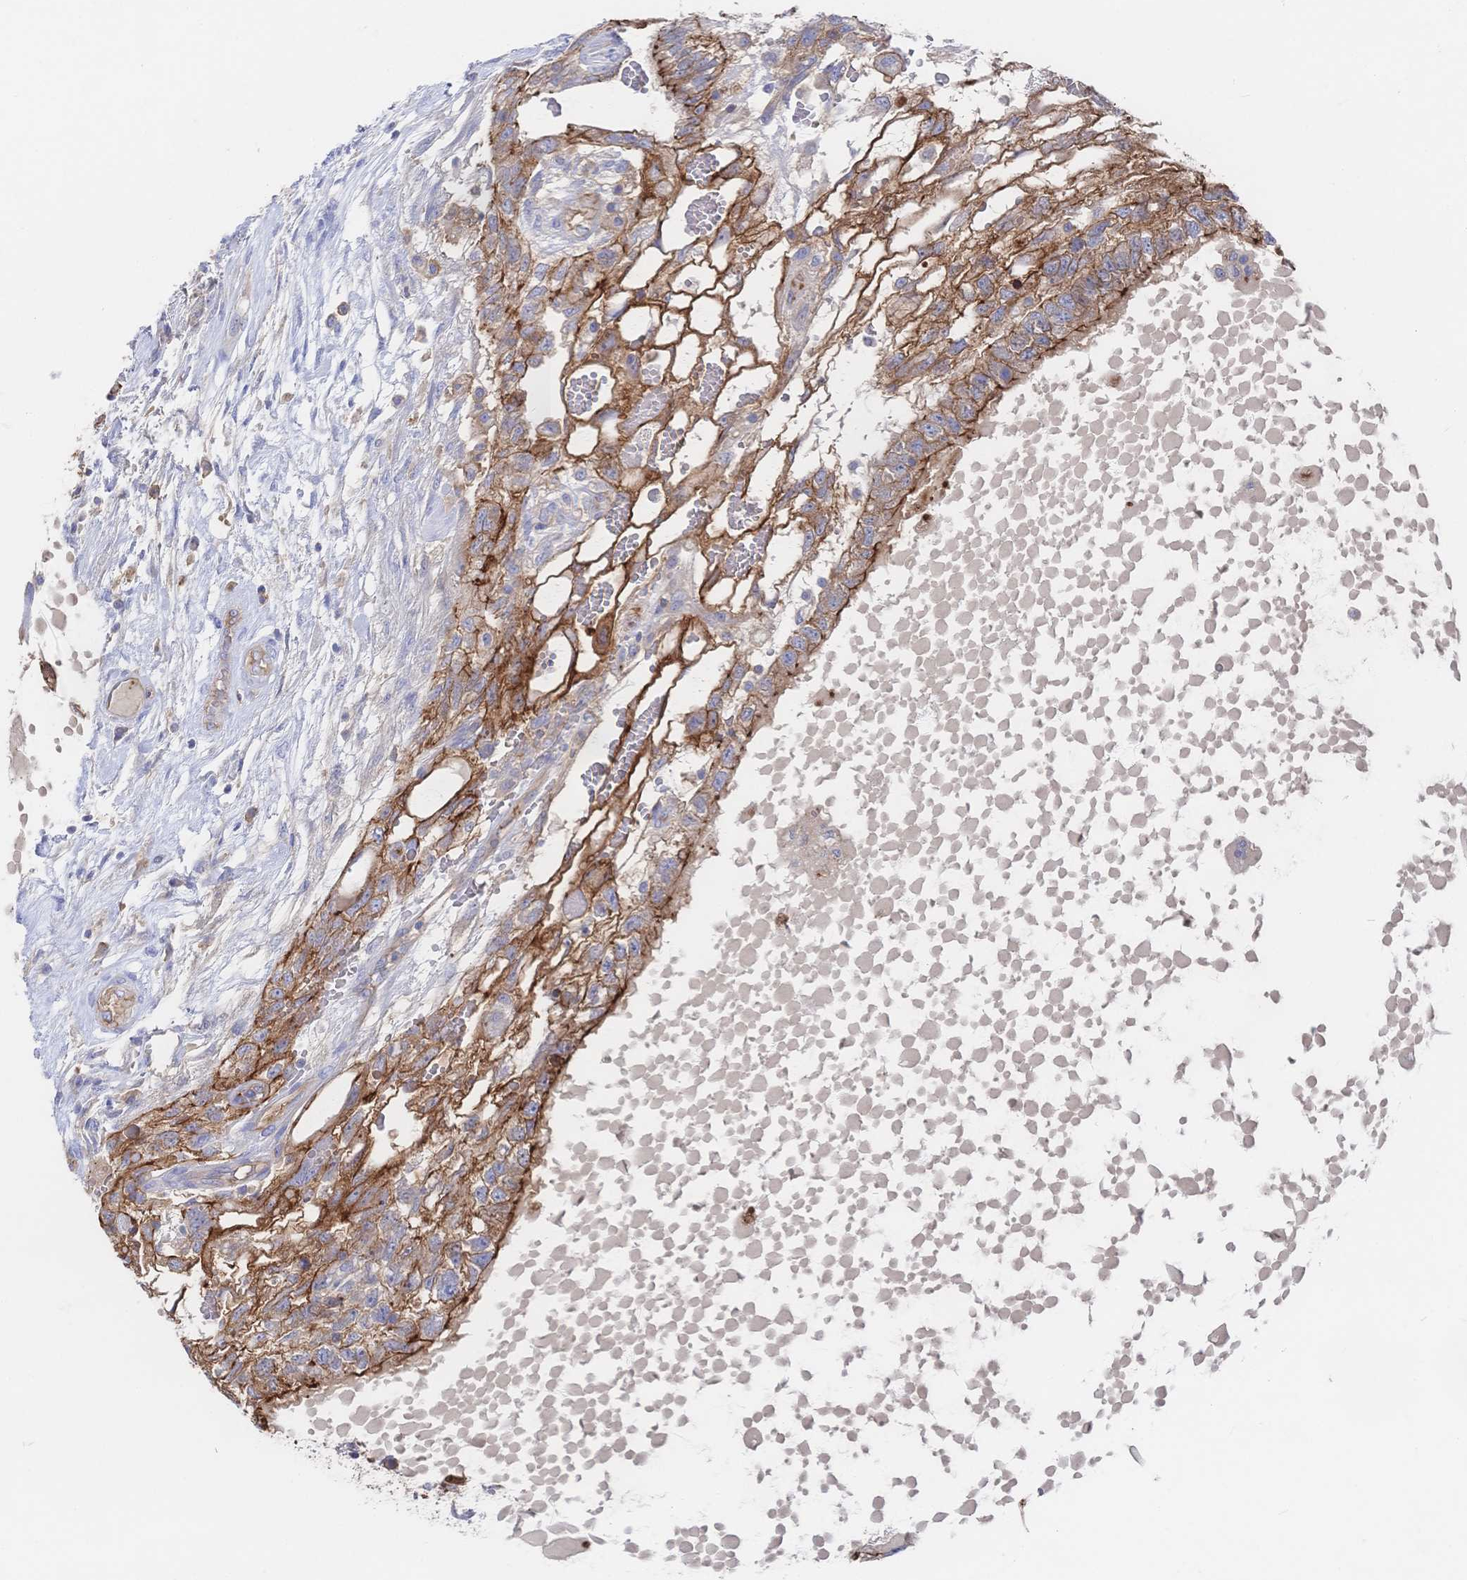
{"staining": {"intensity": "moderate", "quantity": ">75%", "location": "cytoplasmic/membranous"}, "tissue": "testis cancer", "cell_type": "Tumor cells", "image_type": "cancer", "snomed": [{"axis": "morphology", "description": "Normal tissue, NOS"}, {"axis": "morphology", "description": "Carcinoma, Embryonal, NOS"}, {"axis": "topography", "description": "Testis"}], "caption": "A medium amount of moderate cytoplasmic/membranous expression is seen in about >75% of tumor cells in testis embryonal carcinoma tissue.", "gene": "F11R", "patient": {"sex": "male", "age": 32}}